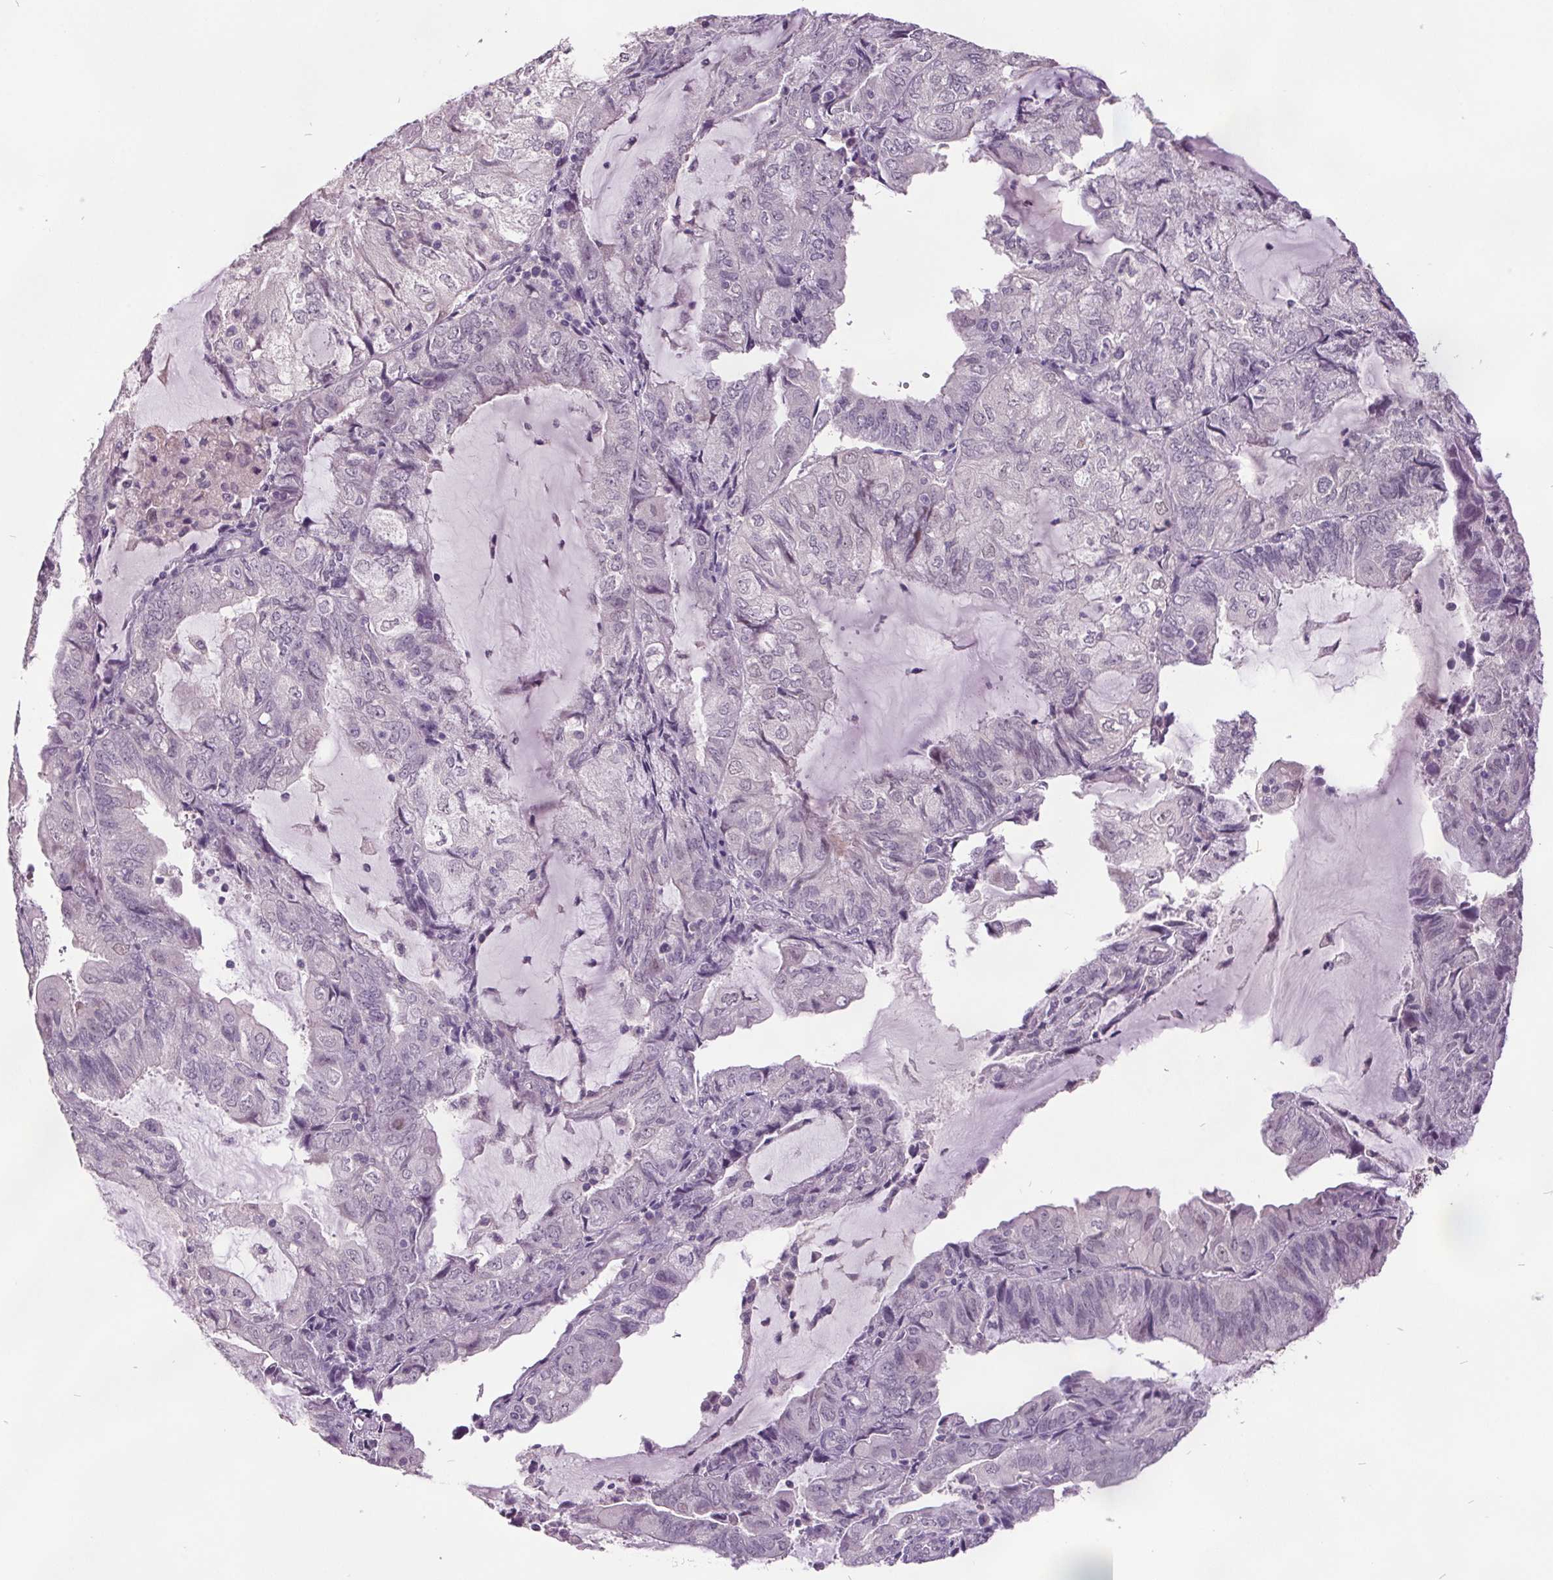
{"staining": {"intensity": "negative", "quantity": "none", "location": "none"}, "tissue": "endometrial cancer", "cell_type": "Tumor cells", "image_type": "cancer", "snomed": [{"axis": "morphology", "description": "Adenocarcinoma, NOS"}, {"axis": "topography", "description": "Endometrium"}], "caption": "This micrograph is of endometrial adenocarcinoma stained with IHC to label a protein in brown with the nuclei are counter-stained blue. There is no expression in tumor cells.", "gene": "C2orf16", "patient": {"sex": "female", "age": 81}}